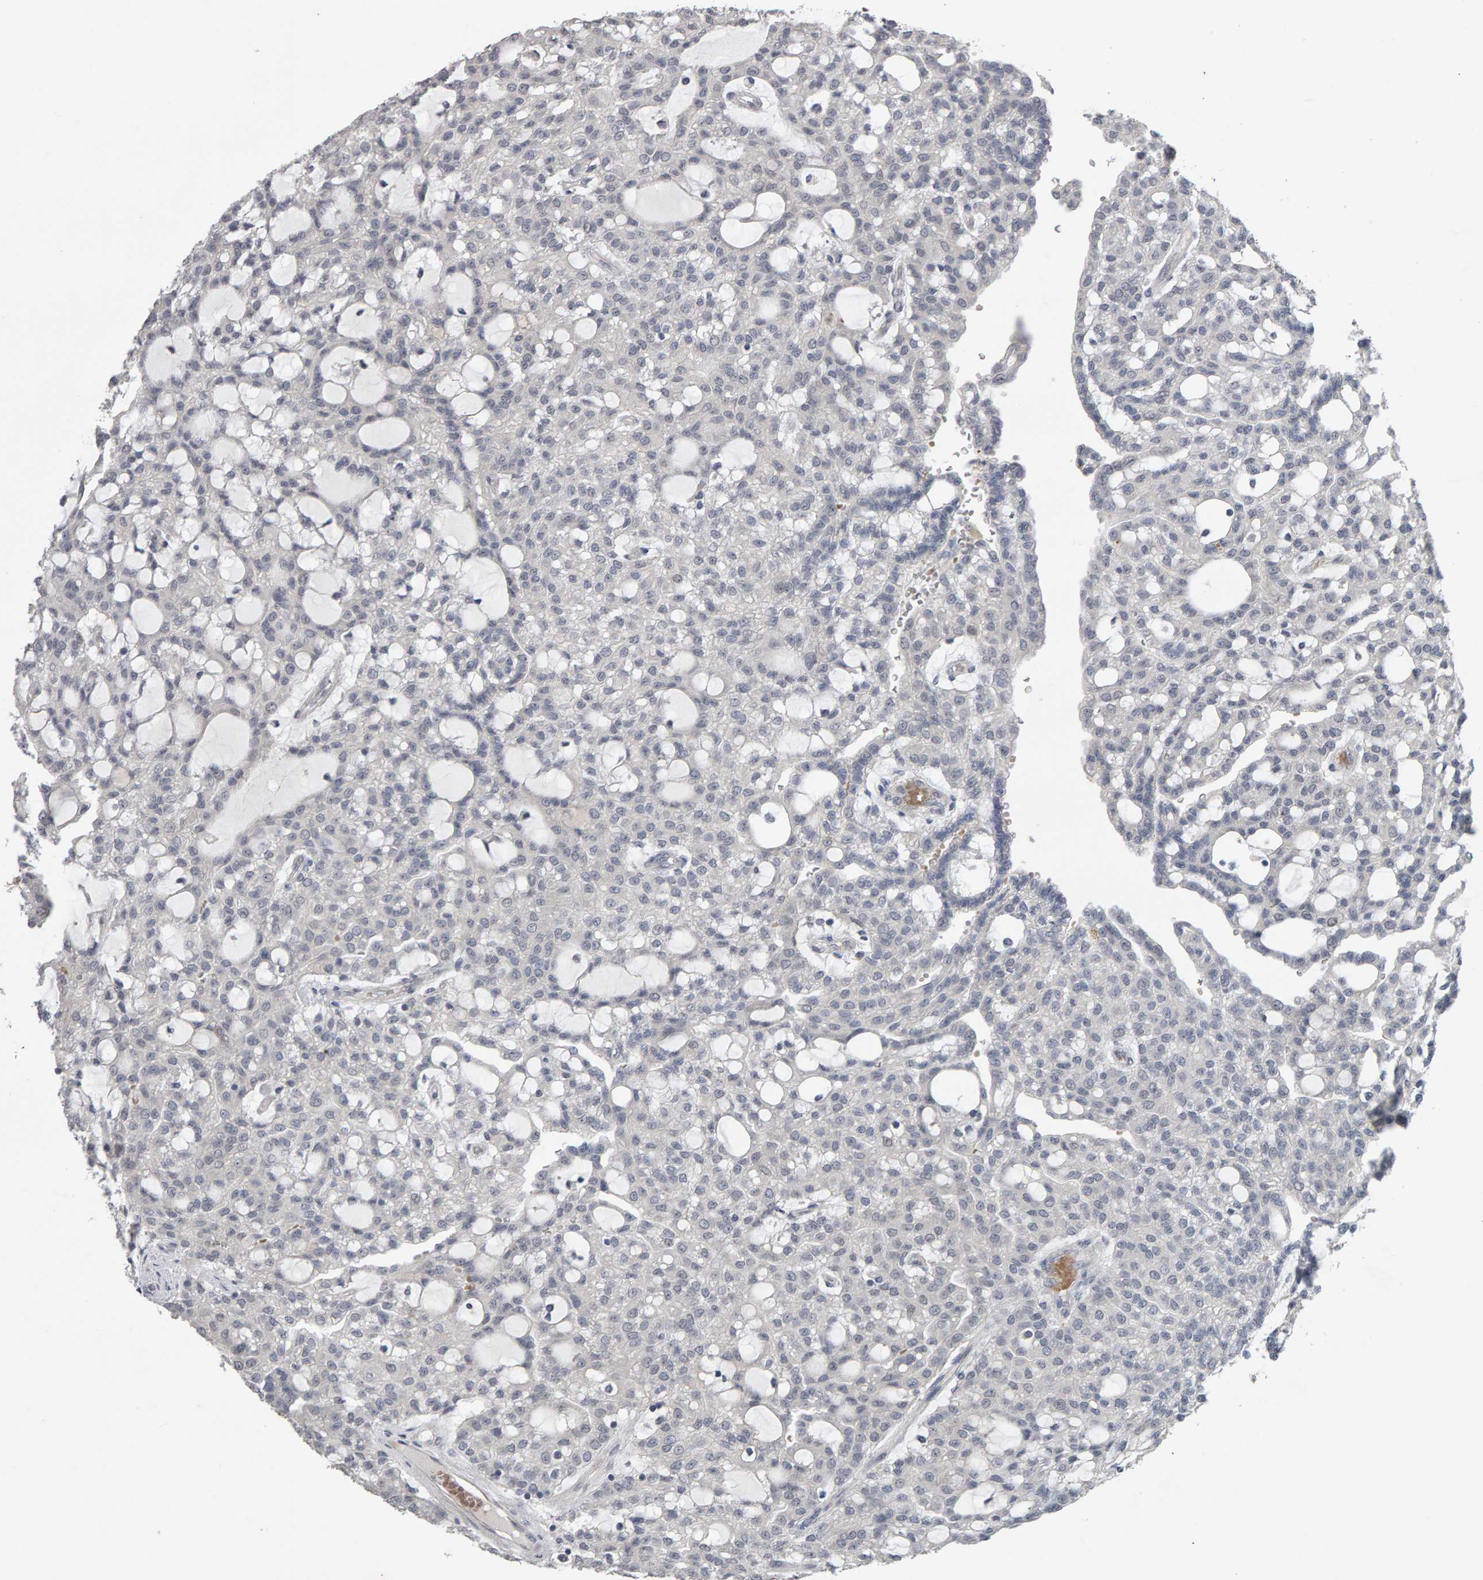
{"staining": {"intensity": "negative", "quantity": "none", "location": "none"}, "tissue": "renal cancer", "cell_type": "Tumor cells", "image_type": "cancer", "snomed": [{"axis": "morphology", "description": "Adenocarcinoma, NOS"}, {"axis": "topography", "description": "Kidney"}], "caption": "Tumor cells are negative for protein expression in human adenocarcinoma (renal).", "gene": "IPO8", "patient": {"sex": "male", "age": 63}}